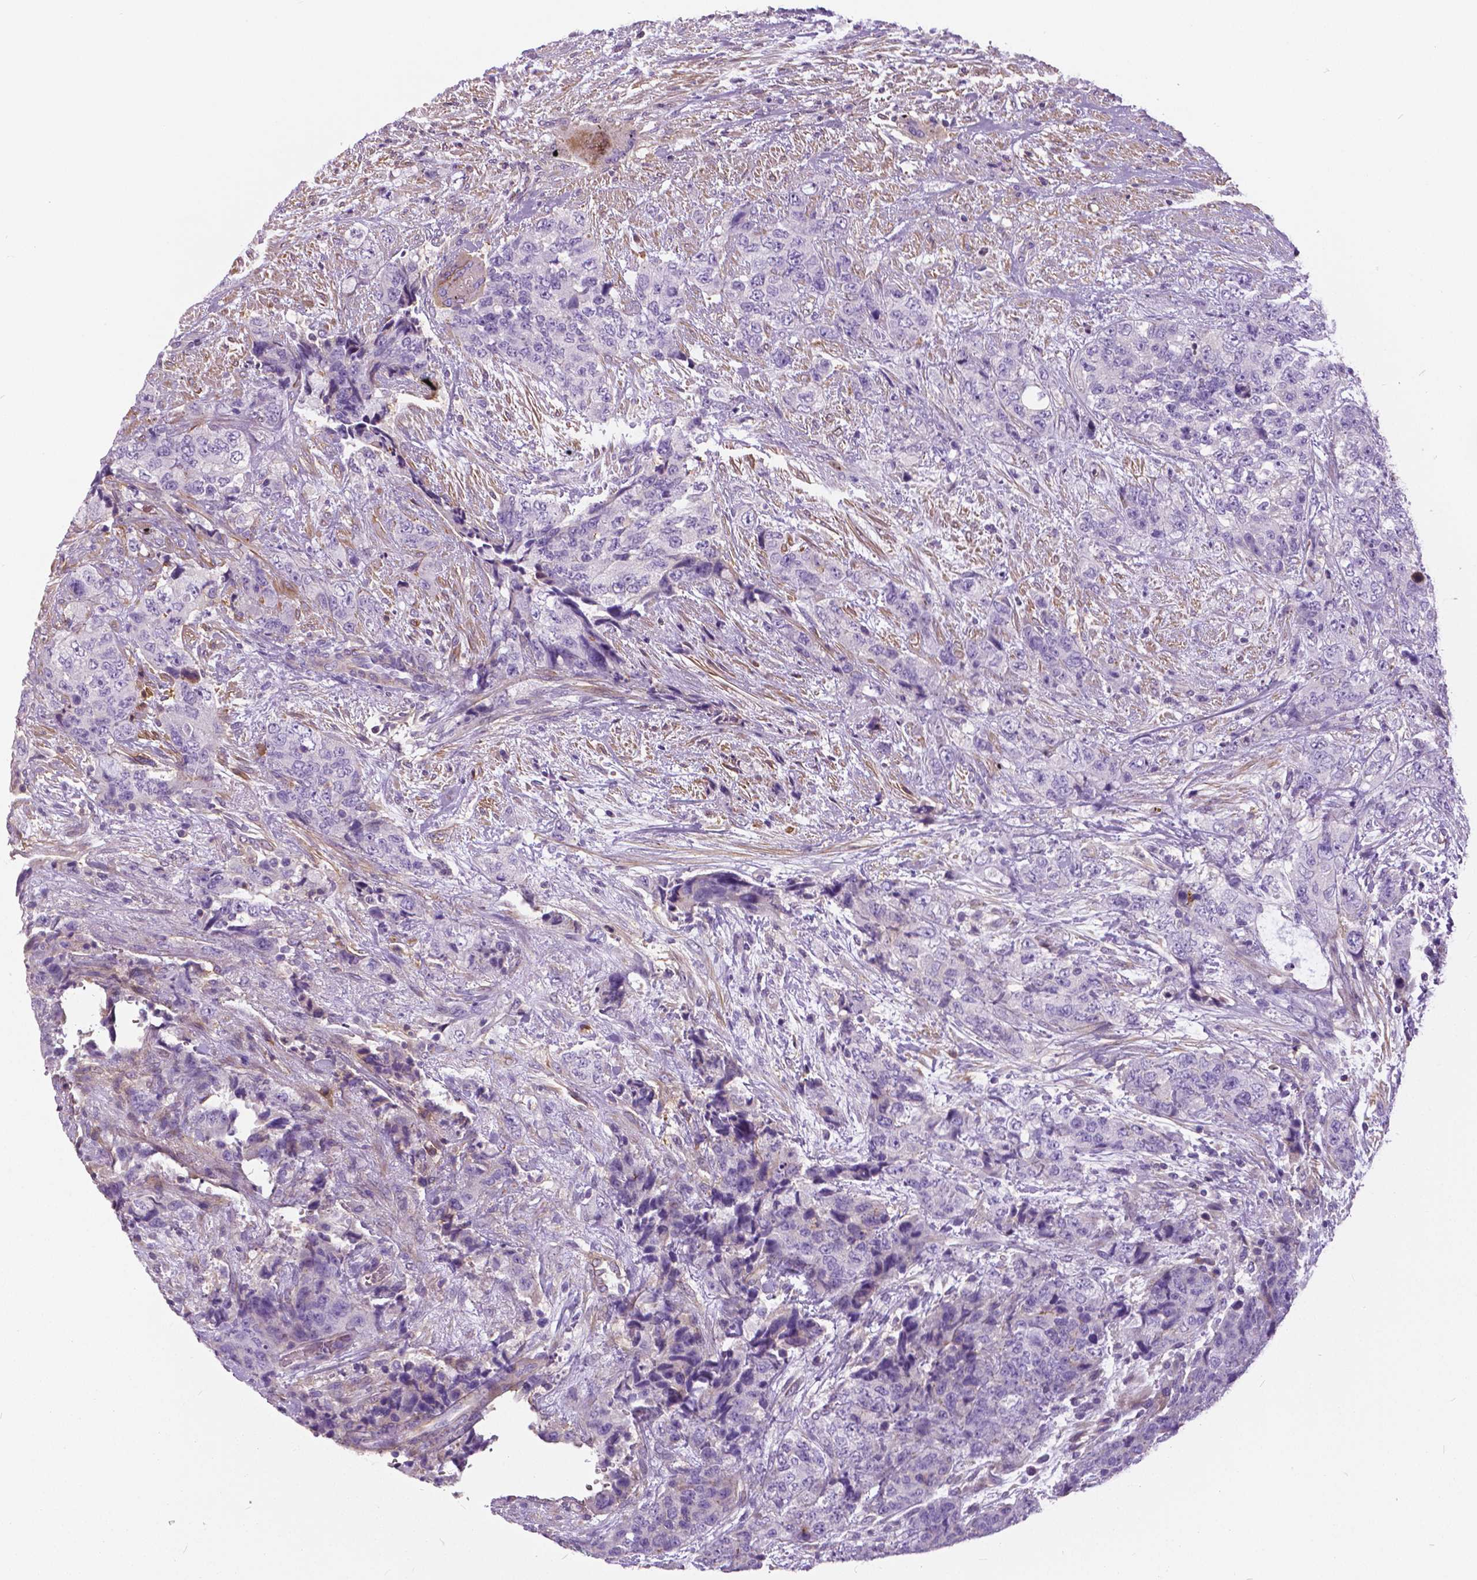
{"staining": {"intensity": "negative", "quantity": "none", "location": "none"}, "tissue": "urothelial cancer", "cell_type": "Tumor cells", "image_type": "cancer", "snomed": [{"axis": "morphology", "description": "Urothelial carcinoma, High grade"}, {"axis": "topography", "description": "Urinary bladder"}], "caption": "The immunohistochemistry image has no significant expression in tumor cells of urothelial cancer tissue. (DAB immunohistochemistry, high magnification).", "gene": "ANXA13", "patient": {"sex": "female", "age": 78}}